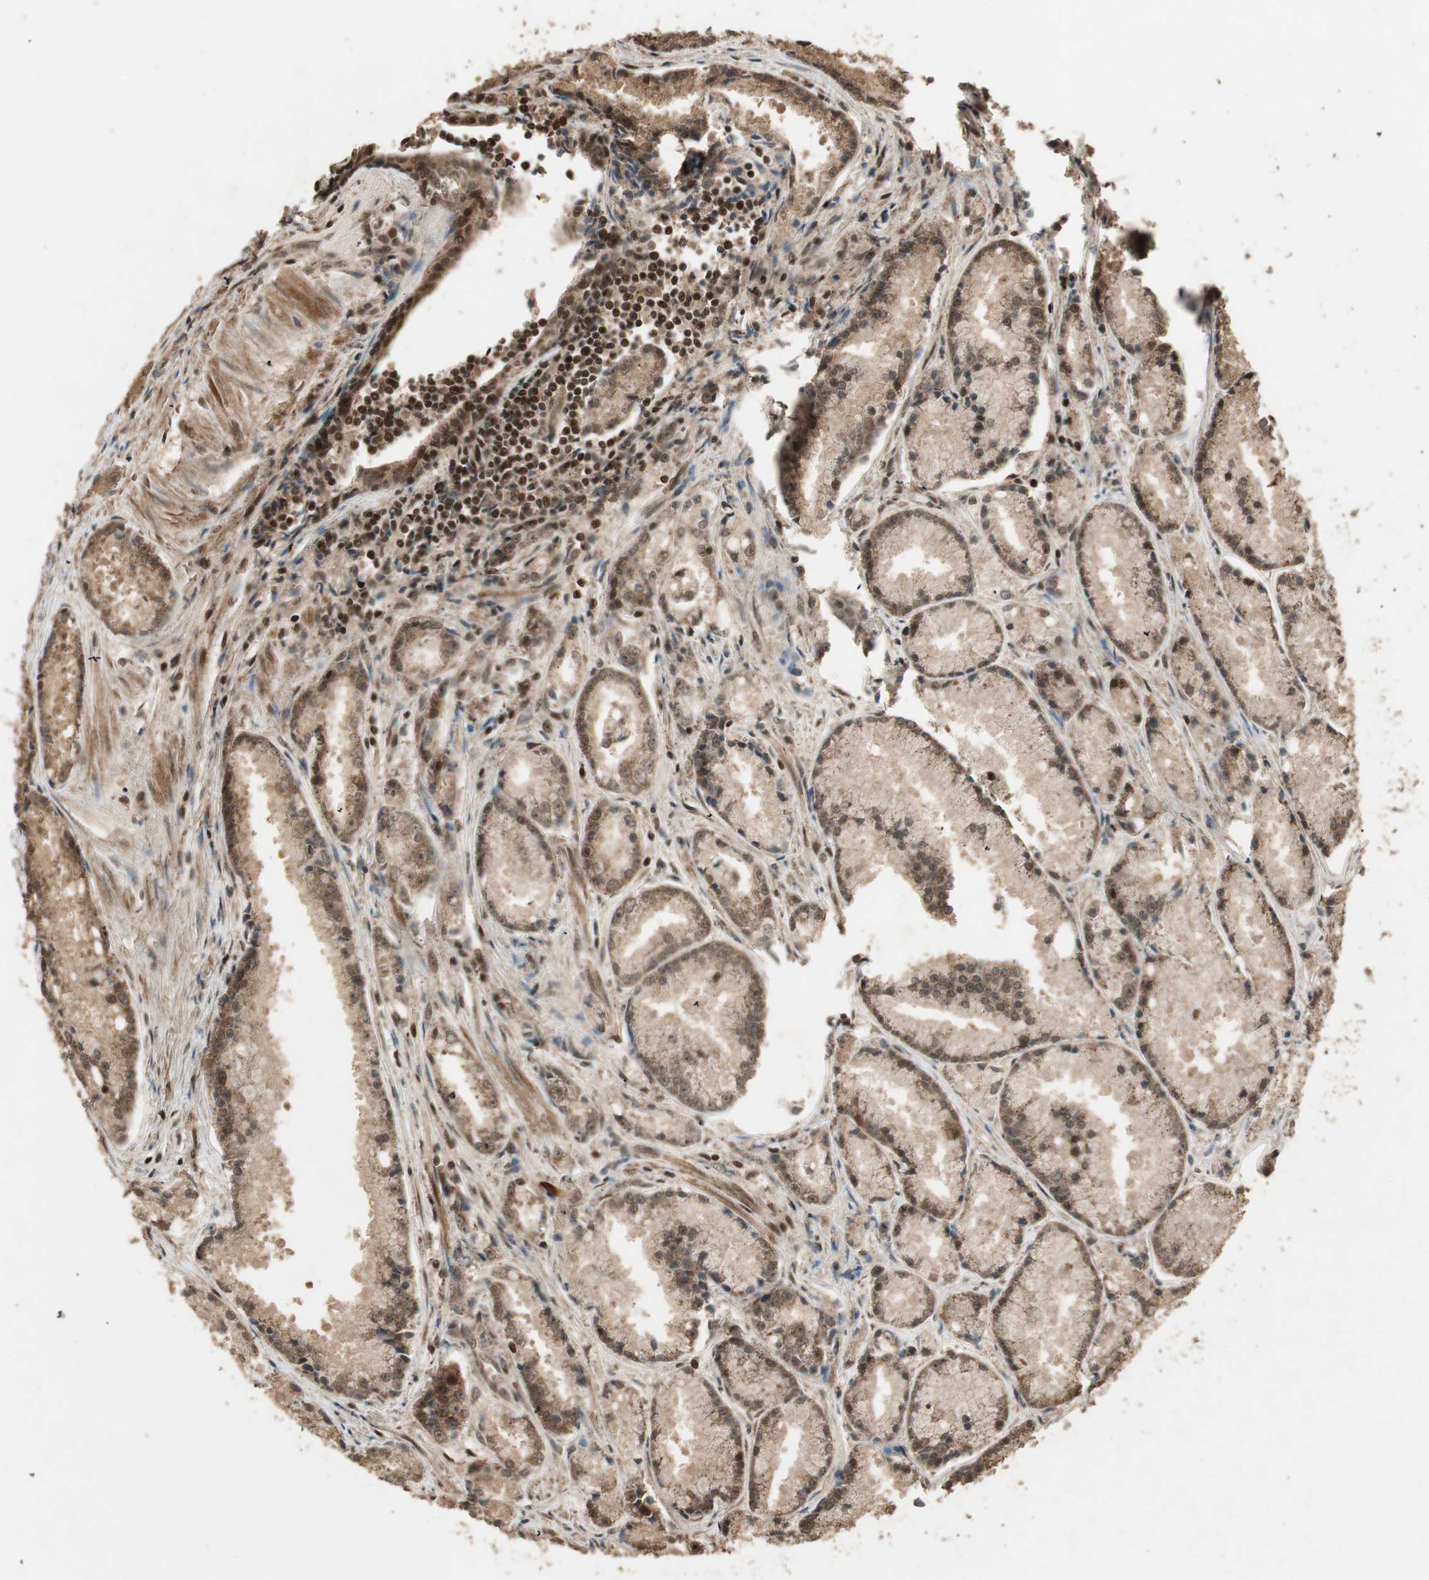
{"staining": {"intensity": "moderate", "quantity": ">75%", "location": "cytoplasmic/membranous,nuclear"}, "tissue": "prostate cancer", "cell_type": "Tumor cells", "image_type": "cancer", "snomed": [{"axis": "morphology", "description": "Adenocarcinoma, Low grade"}, {"axis": "topography", "description": "Prostate"}], "caption": "Protein expression analysis of prostate cancer (low-grade adenocarcinoma) displays moderate cytoplasmic/membranous and nuclear staining in approximately >75% of tumor cells.", "gene": "RPA3", "patient": {"sex": "male", "age": 64}}